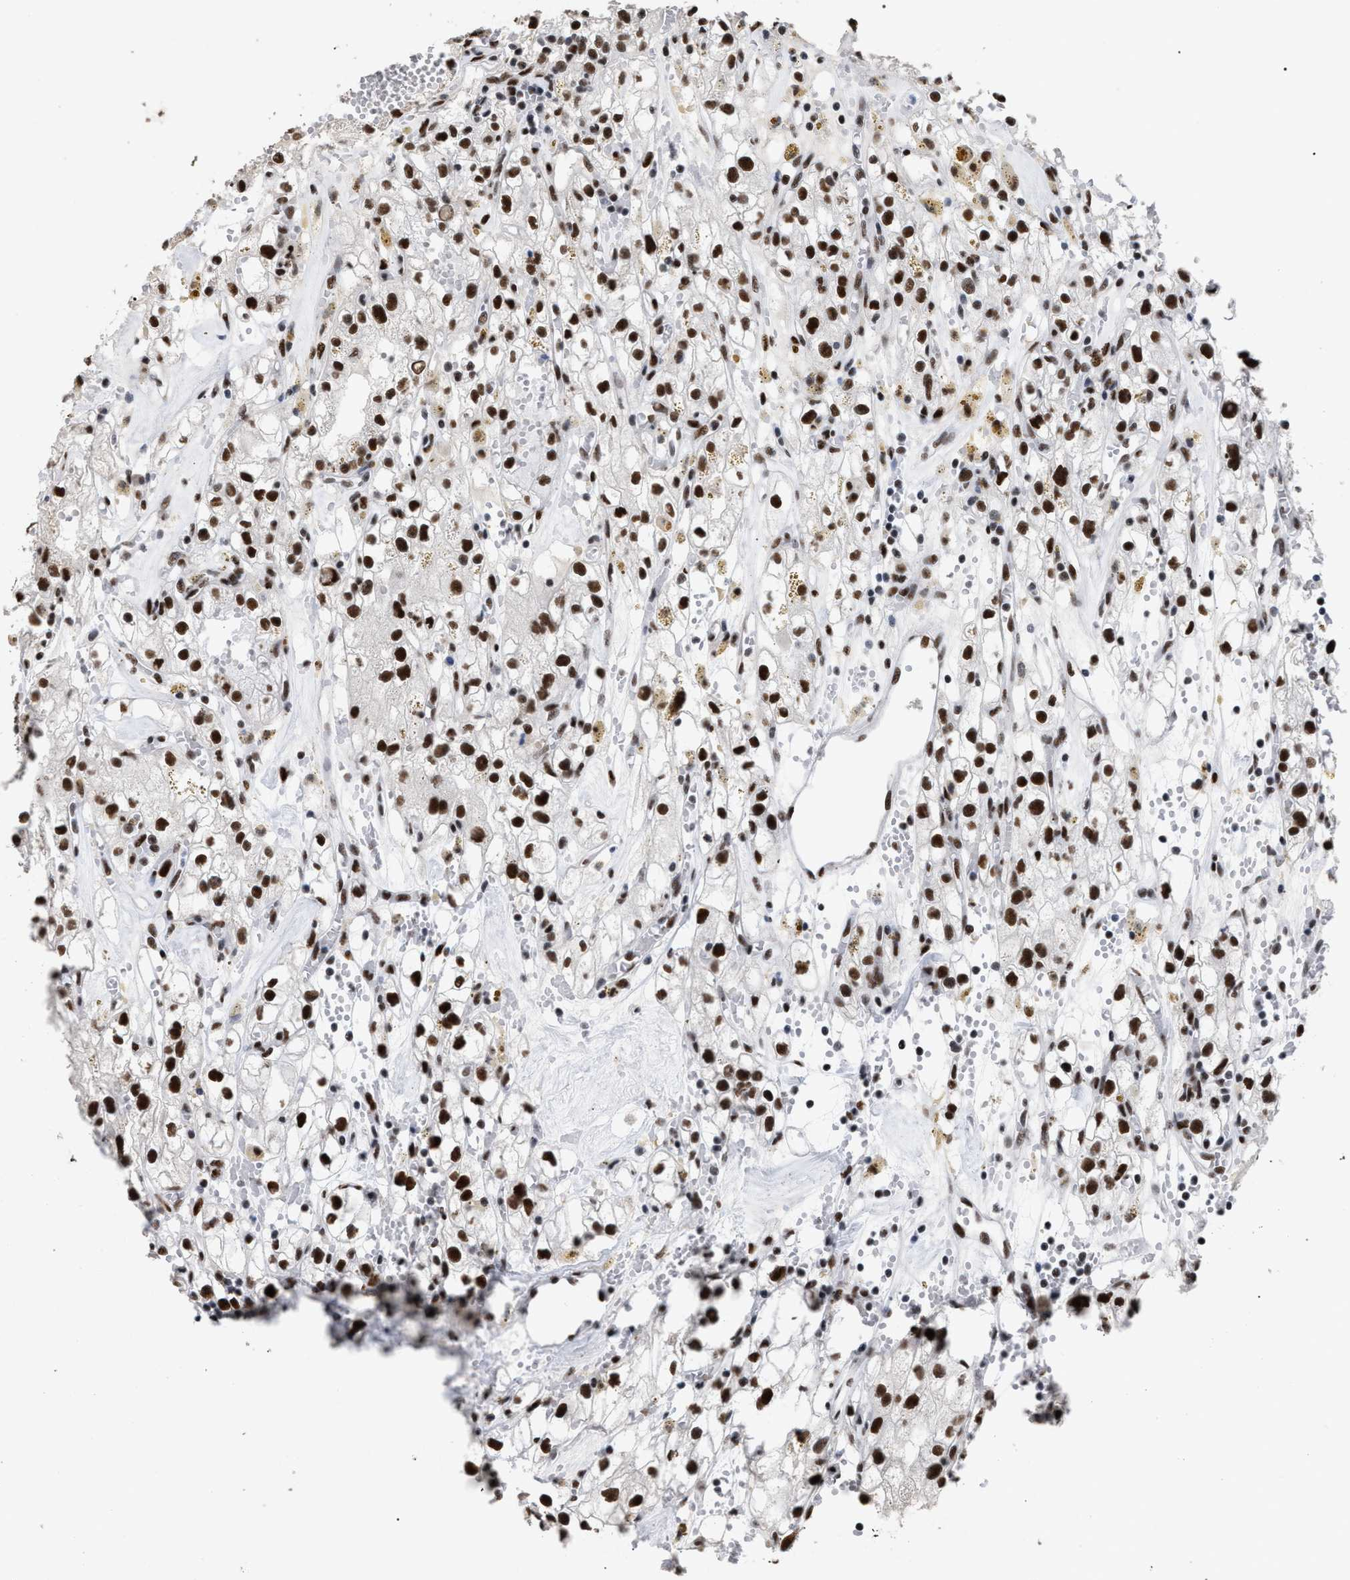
{"staining": {"intensity": "strong", "quantity": ">75%", "location": "nuclear"}, "tissue": "renal cancer", "cell_type": "Tumor cells", "image_type": "cancer", "snomed": [{"axis": "morphology", "description": "Adenocarcinoma, NOS"}, {"axis": "topography", "description": "Kidney"}], "caption": "Immunohistochemistry (IHC) staining of renal cancer, which demonstrates high levels of strong nuclear positivity in approximately >75% of tumor cells indicating strong nuclear protein positivity. The staining was performed using DAB (3,3'-diaminobenzidine) (brown) for protein detection and nuclei were counterstained in hematoxylin (blue).", "gene": "TP53BP1", "patient": {"sex": "male", "age": 56}}